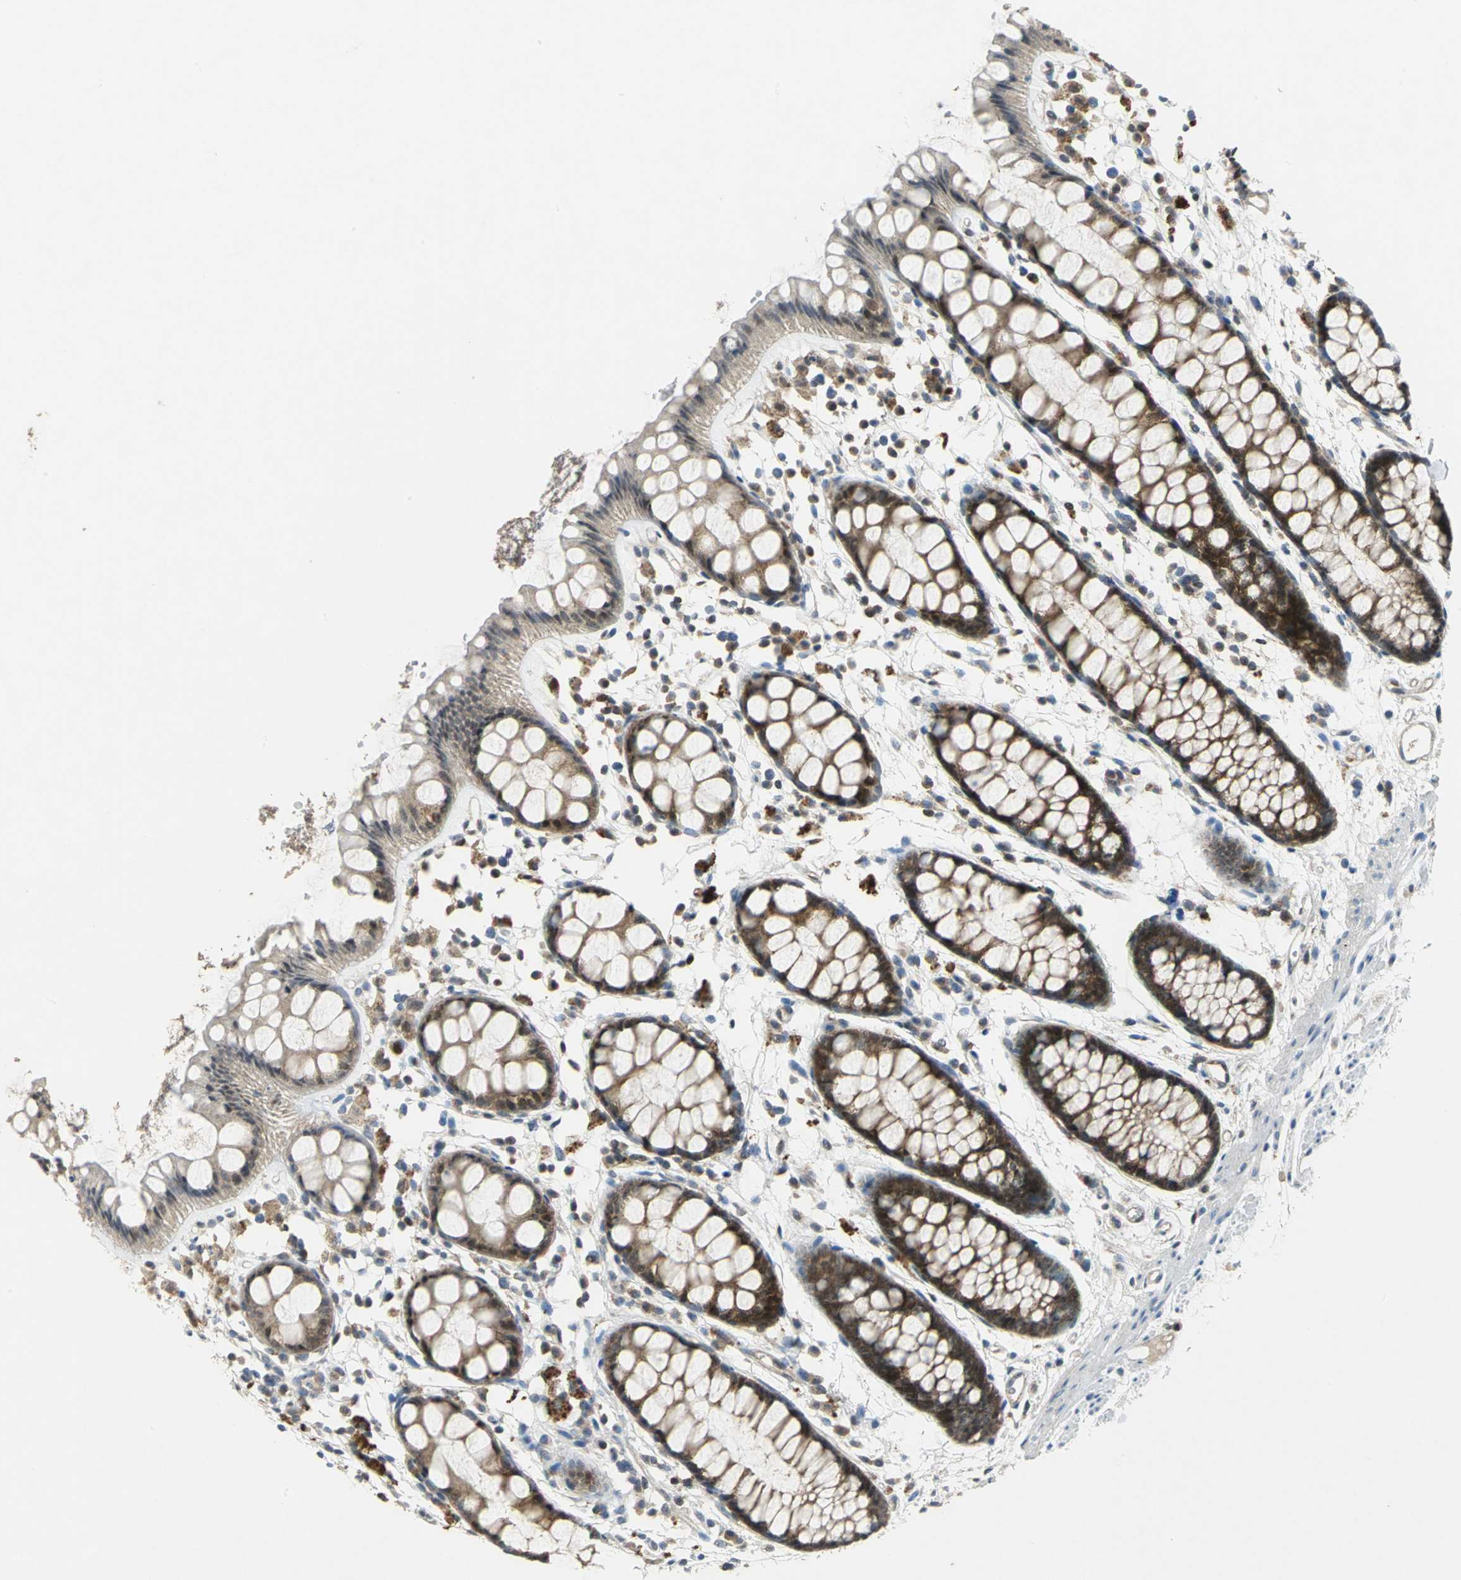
{"staining": {"intensity": "strong", "quantity": ">75%", "location": "cytoplasmic/membranous"}, "tissue": "rectum", "cell_type": "Glandular cells", "image_type": "normal", "snomed": [{"axis": "morphology", "description": "Normal tissue, NOS"}, {"axis": "topography", "description": "Rectum"}], "caption": "Immunohistochemical staining of normal human rectum shows strong cytoplasmic/membranous protein staining in approximately >75% of glandular cells. (brown staining indicates protein expression, while blue staining denotes nuclei).", "gene": "PPIA", "patient": {"sex": "female", "age": 66}}